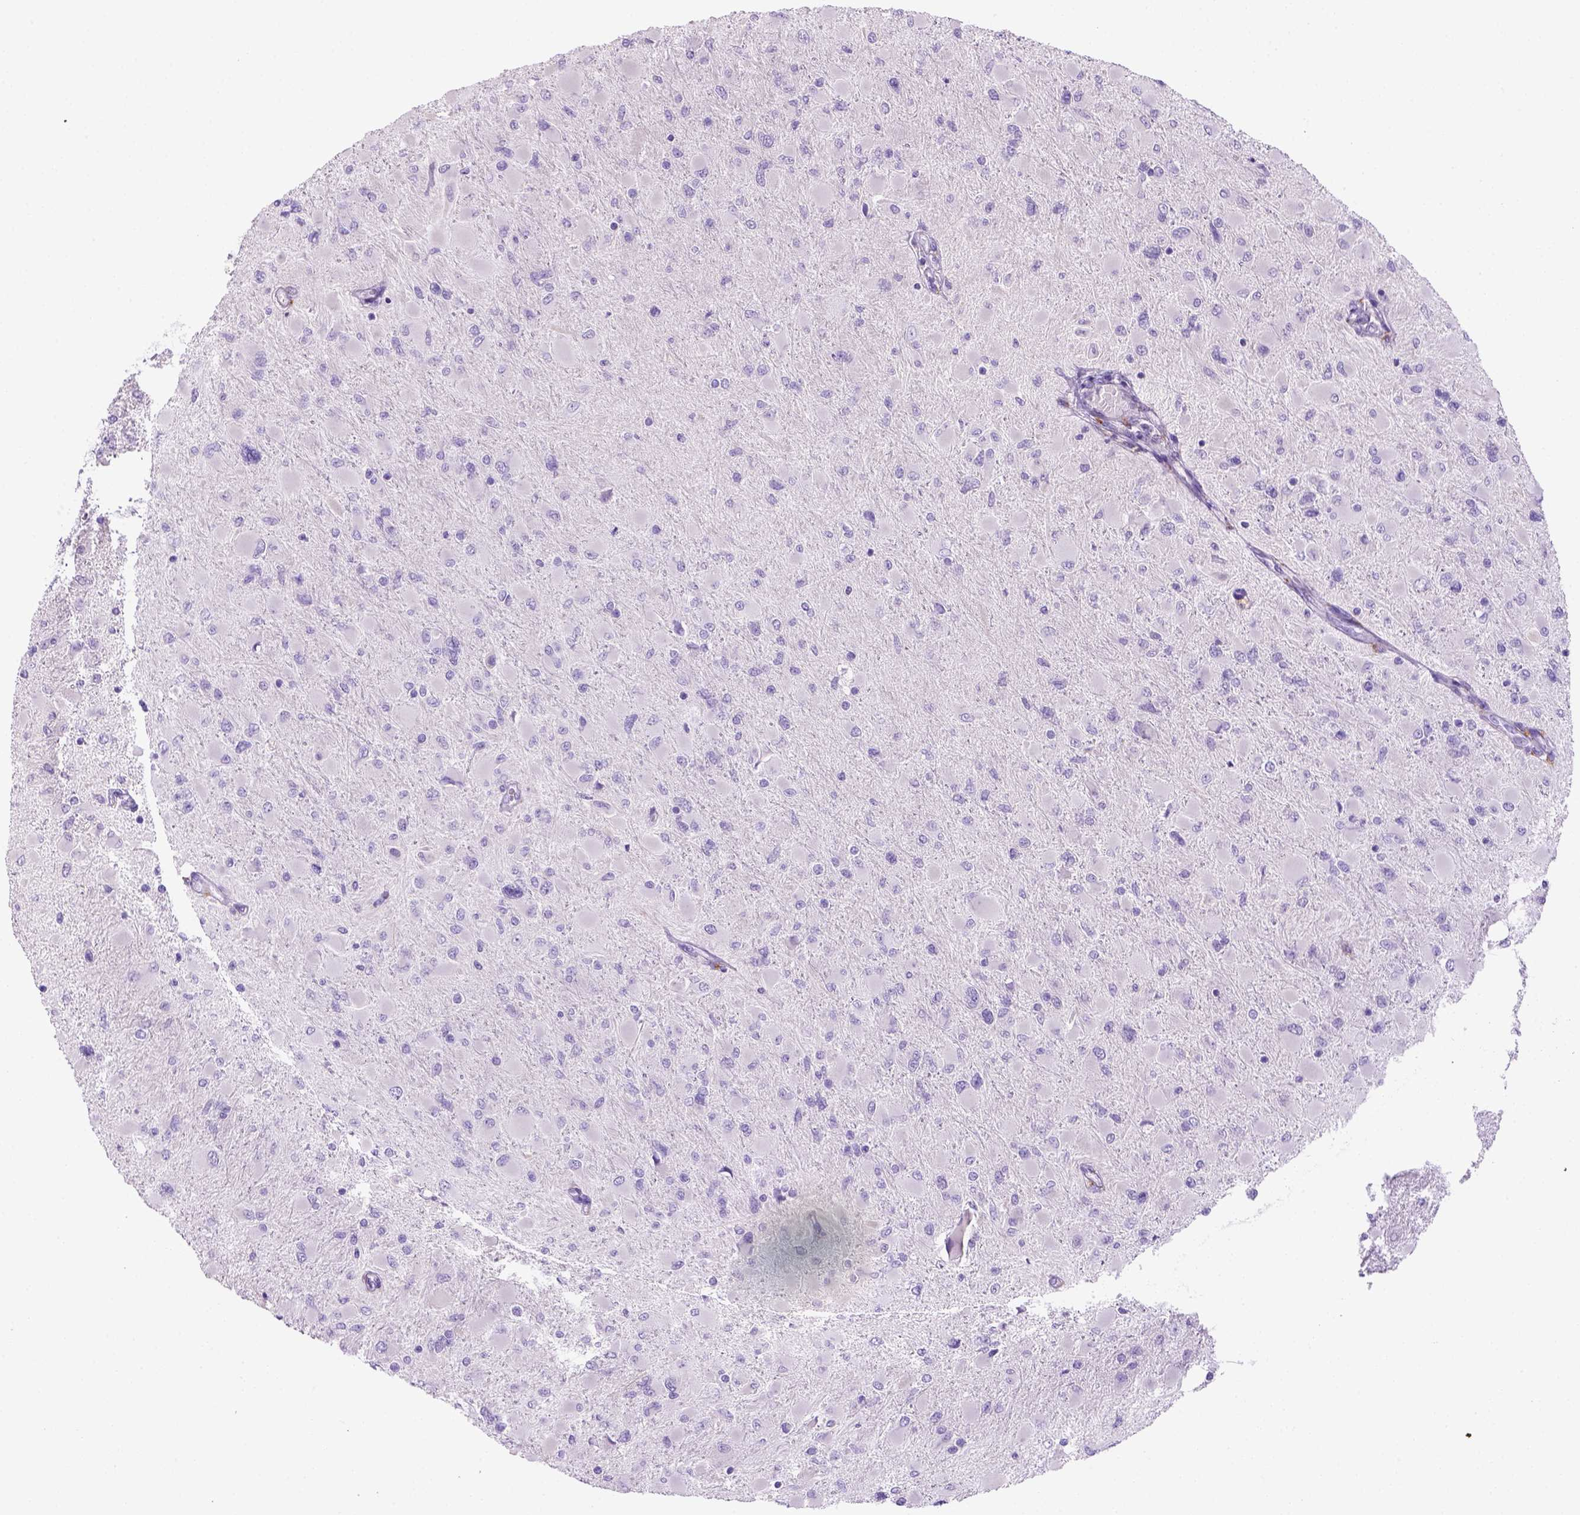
{"staining": {"intensity": "negative", "quantity": "none", "location": "none"}, "tissue": "glioma", "cell_type": "Tumor cells", "image_type": "cancer", "snomed": [{"axis": "morphology", "description": "Glioma, malignant, High grade"}, {"axis": "topography", "description": "Cerebral cortex"}], "caption": "Tumor cells show no significant expression in high-grade glioma (malignant).", "gene": "ARHGEF33", "patient": {"sex": "female", "age": 36}}